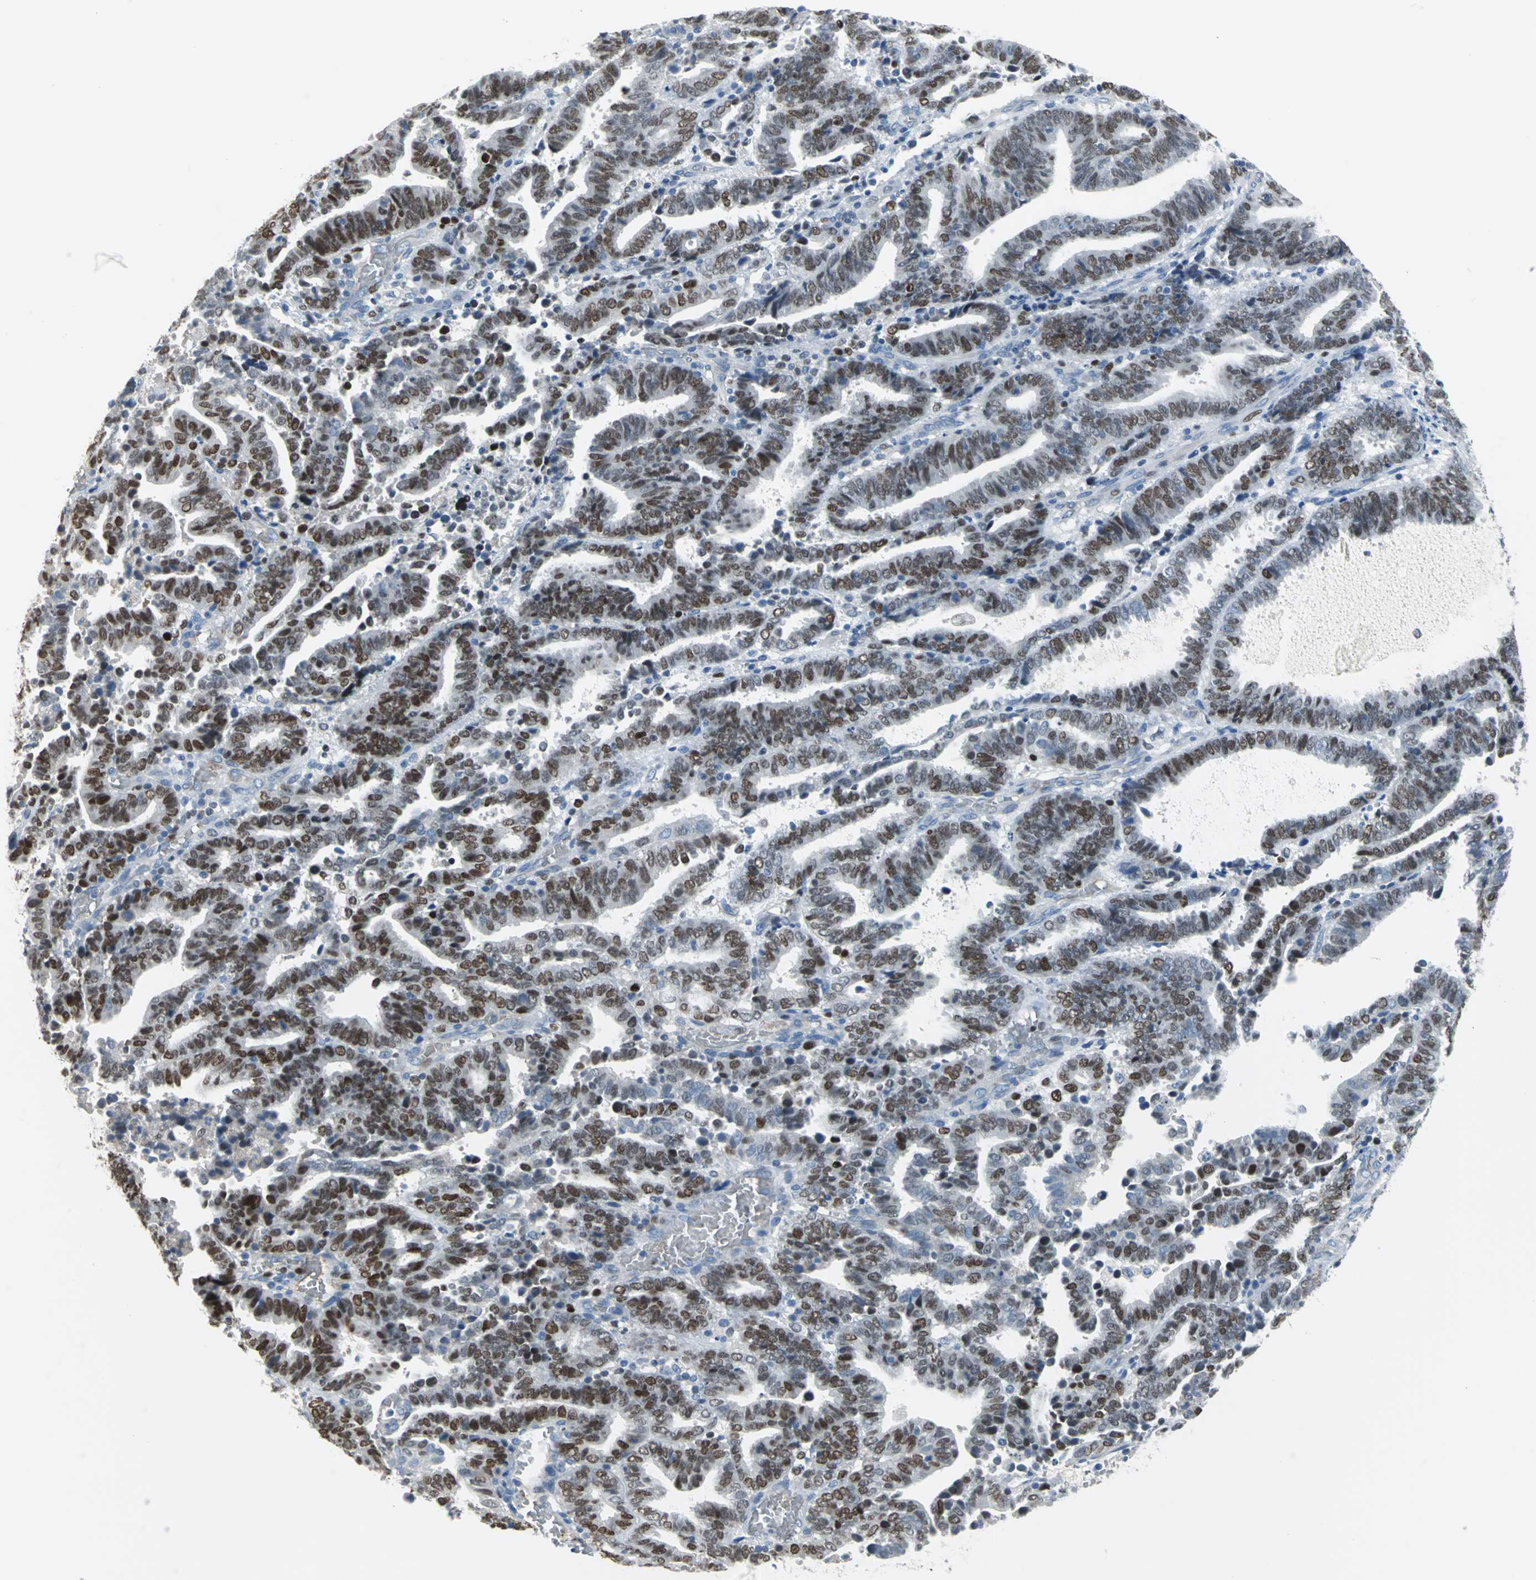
{"staining": {"intensity": "moderate", "quantity": ">75%", "location": "nuclear"}, "tissue": "endometrial cancer", "cell_type": "Tumor cells", "image_type": "cancer", "snomed": [{"axis": "morphology", "description": "Adenocarcinoma, NOS"}, {"axis": "topography", "description": "Uterus"}], "caption": "DAB immunohistochemical staining of endometrial cancer demonstrates moderate nuclear protein expression in about >75% of tumor cells.", "gene": "MCM3", "patient": {"sex": "female", "age": 83}}